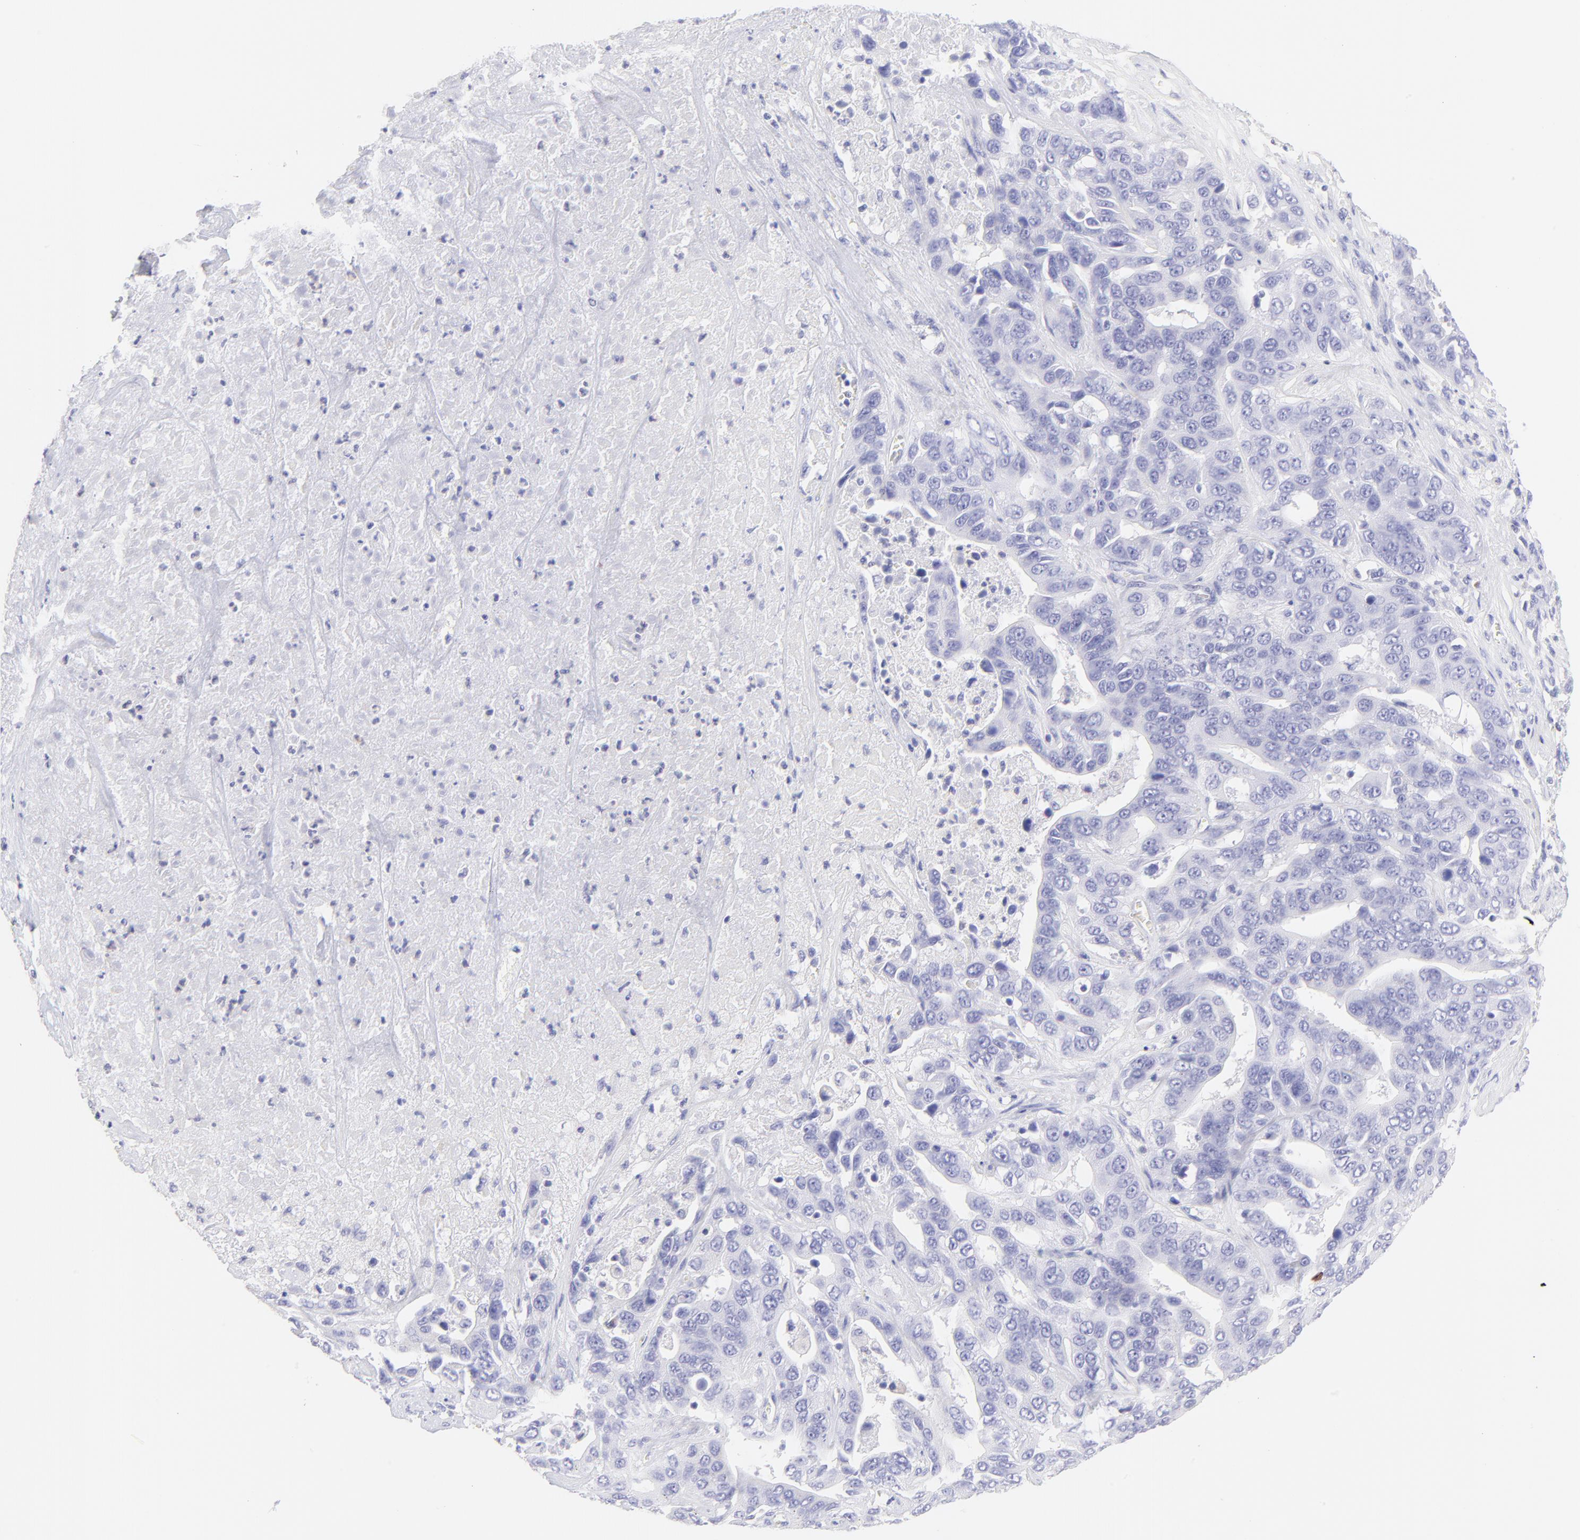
{"staining": {"intensity": "negative", "quantity": "none", "location": "none"}, "tissue": "liver cancer", "cell_type": "Tumor cells", "image_type": "cancer", "snomed": [{"axis": "morphology", "description": "Cholangiocarcinoma"}, {"axis": "topography", "description": "Liver"}], "caption": "An immunohistochemistry image of liver cancer is shown. There is no staining in tumor cells of liver cancer.", "gene": "IRAG2", "patient": {"sex": "female", "age": 52}}